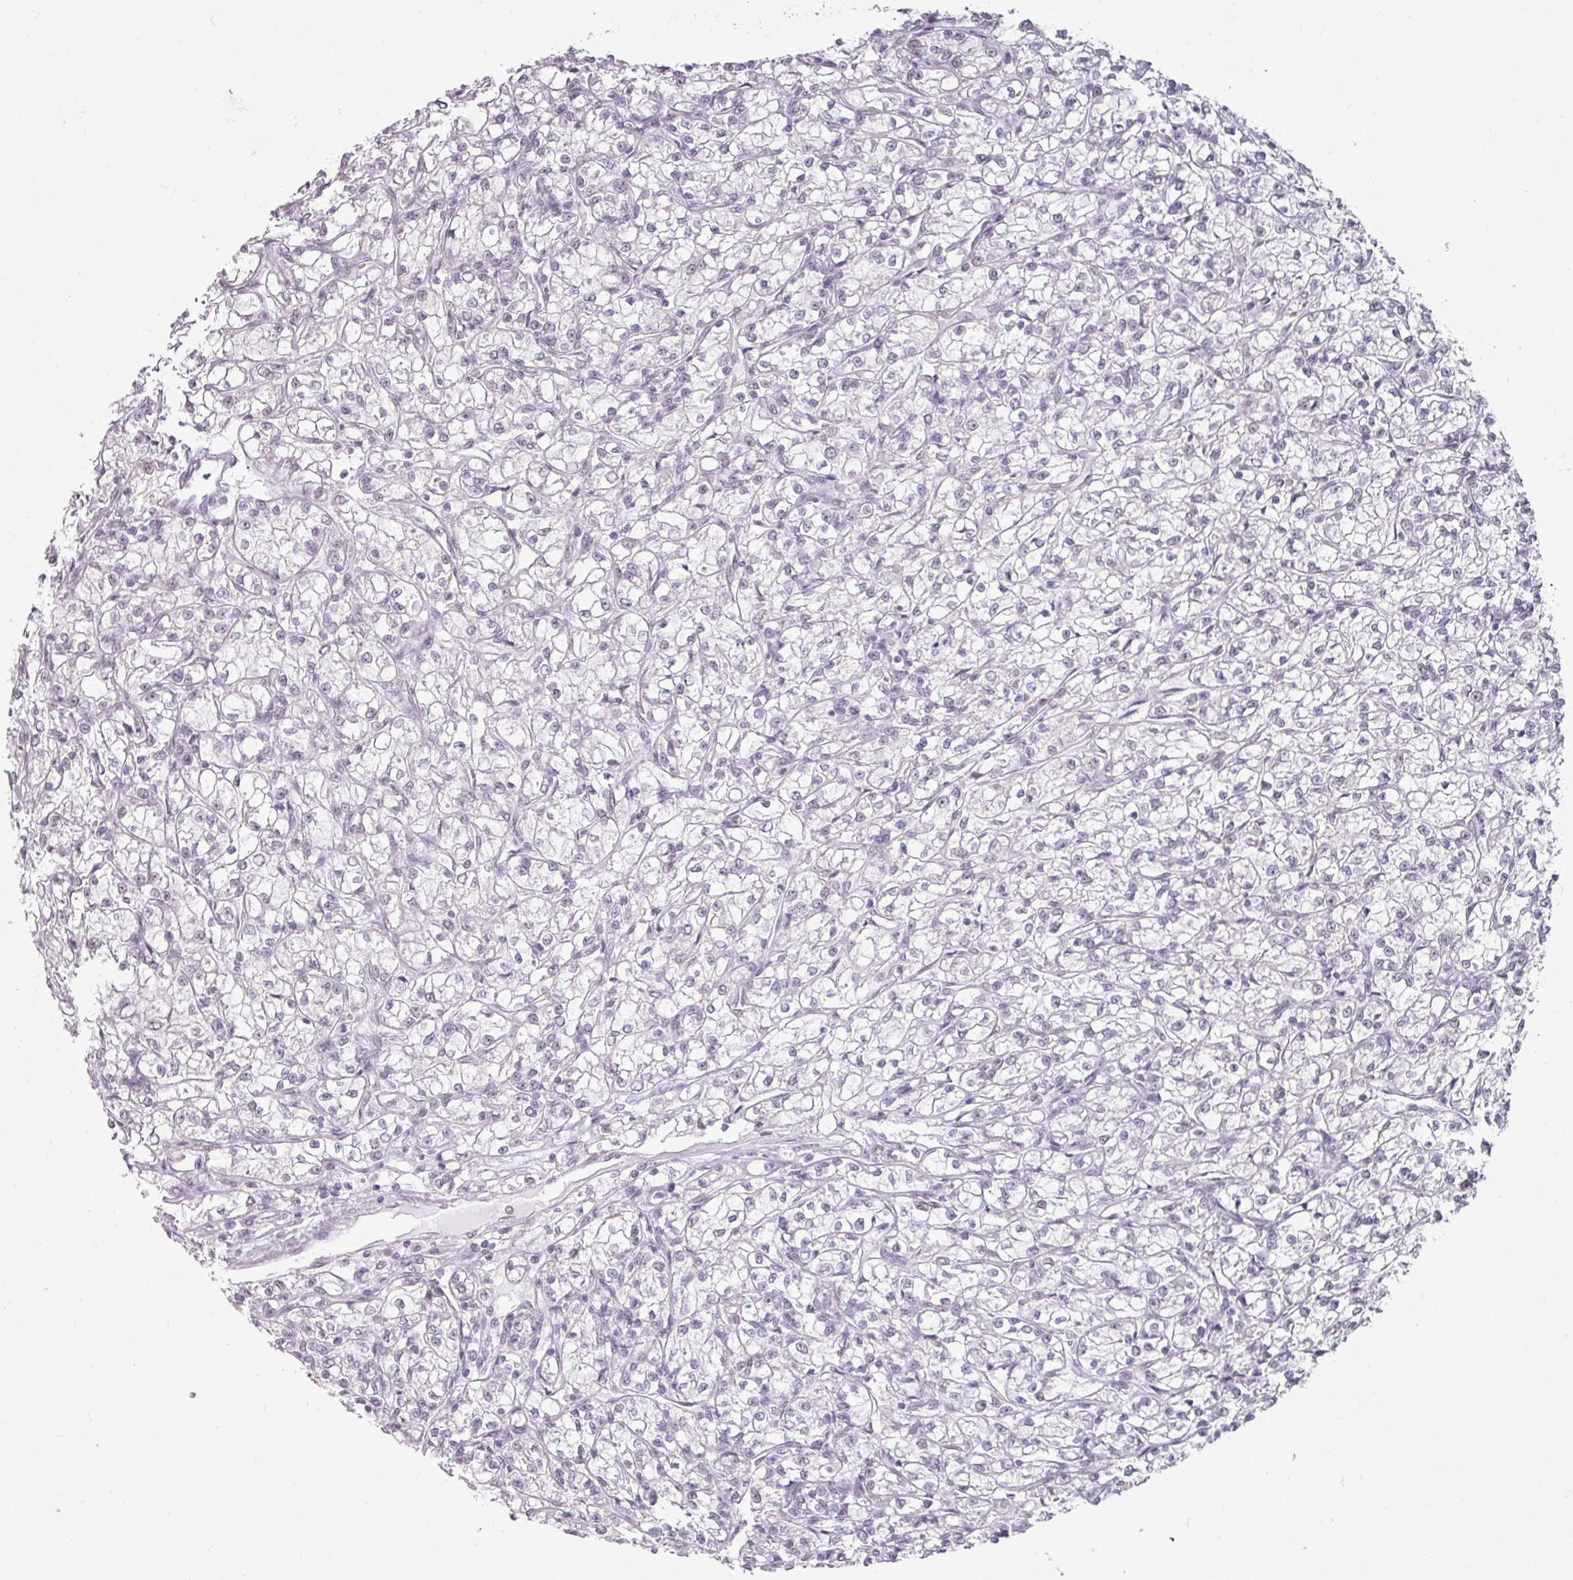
{"staining": {"intensity": "negative", "quantity": "none", "location": "none"}, "tissue": "renal cancer", "cell_type": "Tumor cells", "image_type": "cancer", "snomed": [{"axis": "morphology", "description": "Adenocarcinoma, NOS"}, {"axis": "topography", "description": "Kidney"}], "caption": "A high-resolution micrograph shows immunohistochemistry staining of renal adenocarcinoma, which demonstrates no significant staining in tumor cells.", "gene": "SPRR1A", "patient": {"sex": "female", "age": 59}}